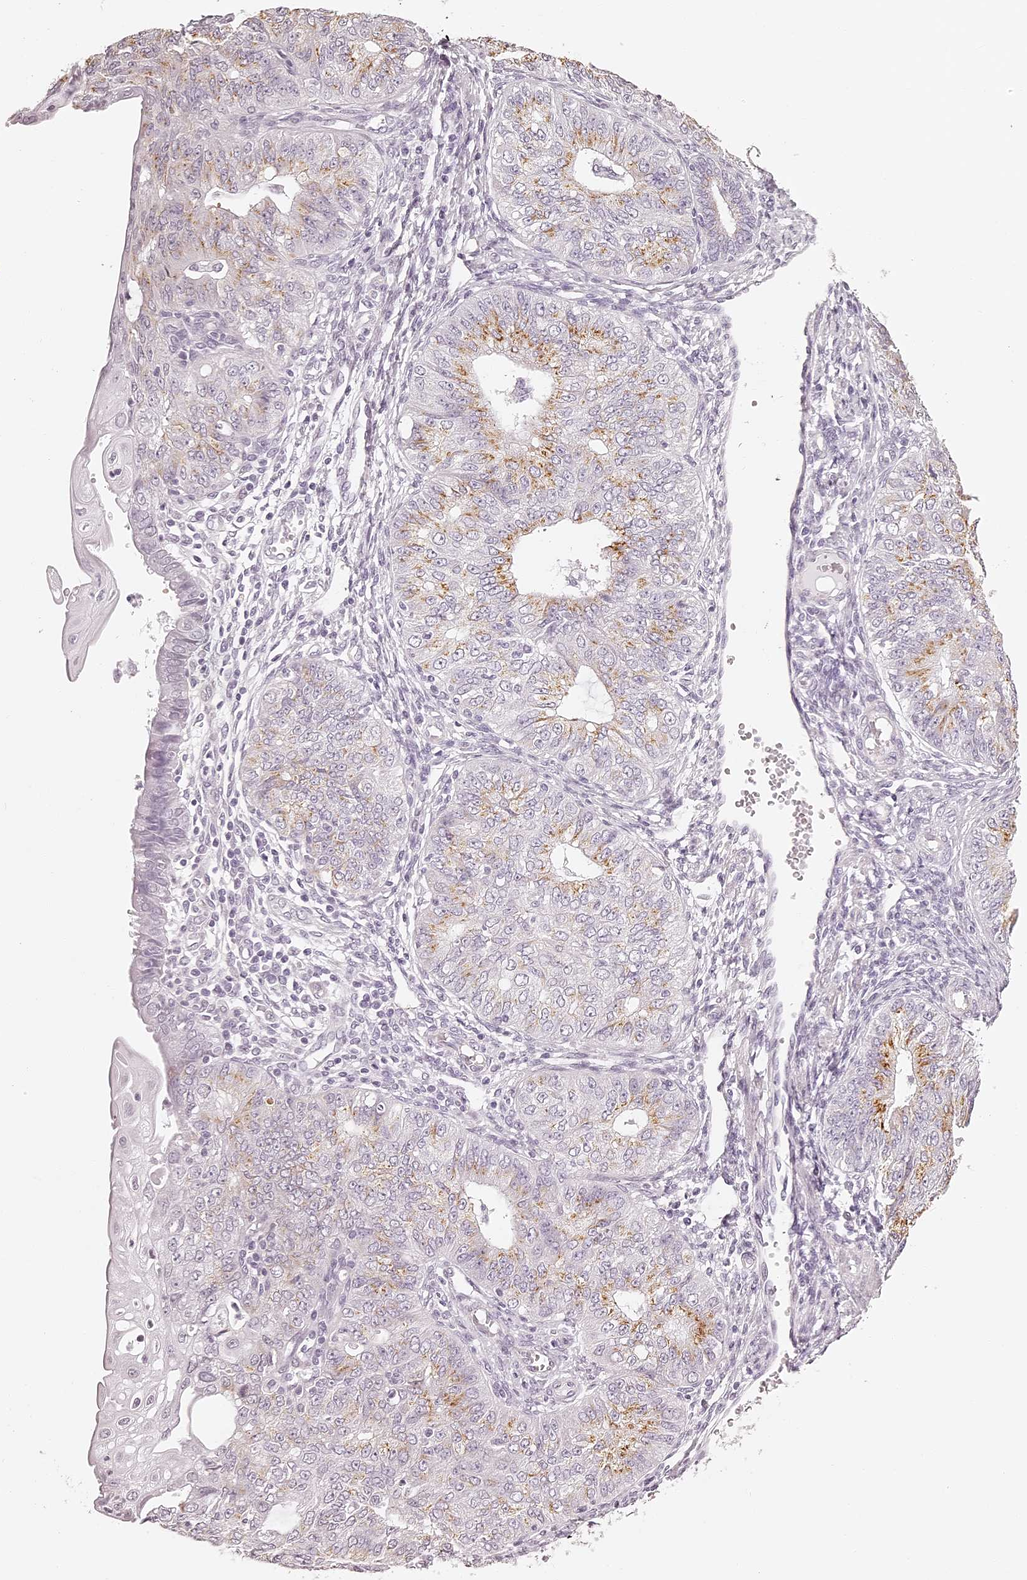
{"staining": {"intensity": "moderate", "quantity": "25%-75%", "location": "cytoplasmic/membranous"}, "tissue": "endometrial cancer", "cell_type": "Tumor cells", "image_type": "cancer", "snomed": [{"axis": "morphology", "description": "Adenocarcinoma, NOS"}, {"axis": "topography", "description": "Endometrium"}], "caption": "Immunohistochemical staining of human endometrial cancer (adenocarcinoma) reveals medium levels of moderate cytoplasmic/membranous protein expression in approximately 25%-75% of tumor cells.", "gene": "ELAPOR1", "patient": {"sex": "female", "age": 32}}